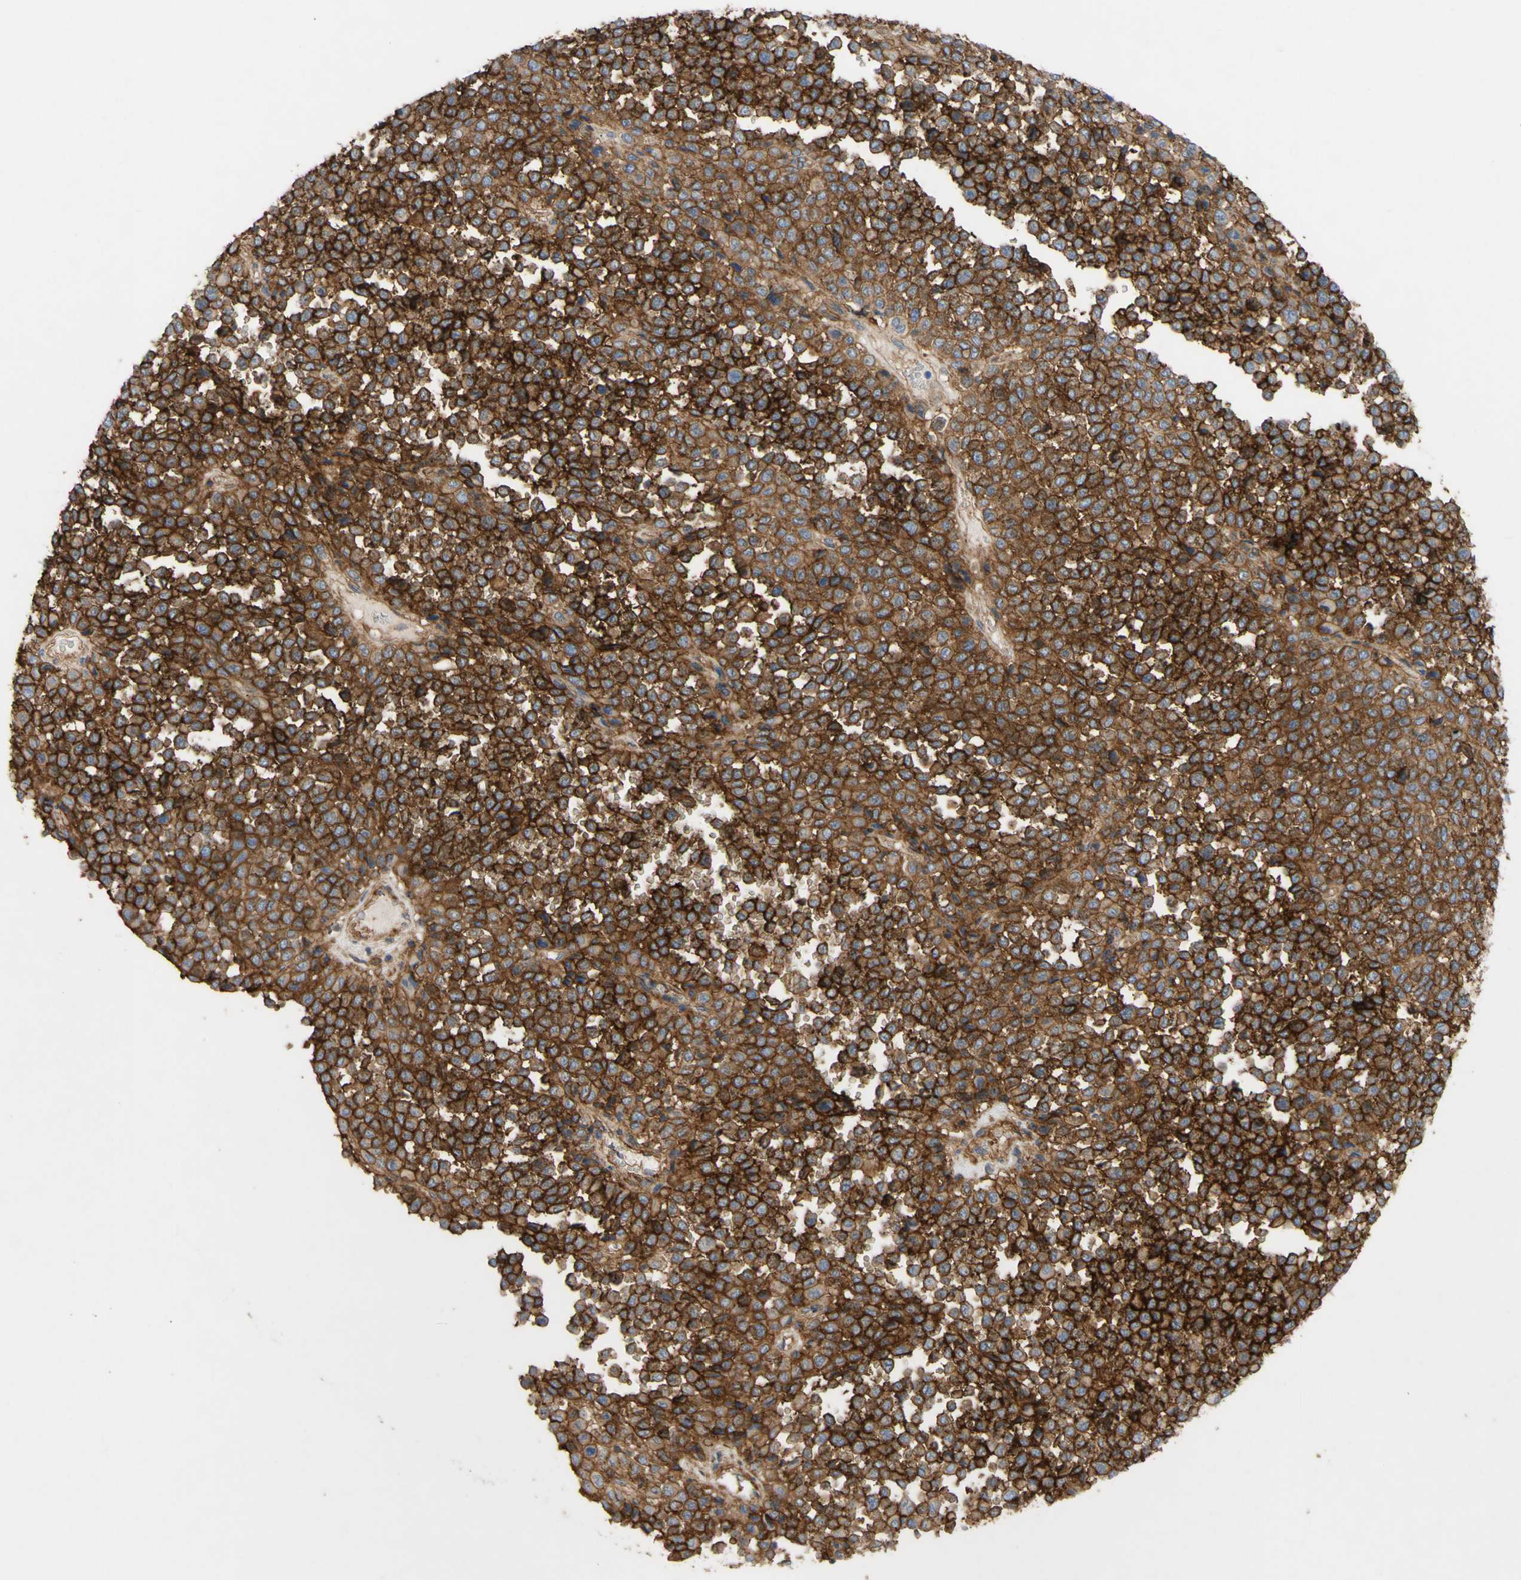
{"staining": {"intensity": "strong", "quantity": ">75%", "location": "cytoplasmic/membranous"}, "tissue": "melanoma", "cell_type": "Tumor cells", "image_type": "cancer", "snomed": [{"axis": "morphology", "description": "Malignant melanoma, Metastatic site"}, {"axis": "topography", "description": "Pancreas"}], "caption": "IHC (DAB) staining of human malignant melanoma (metastatic site) demonstrates strong cytoplasmic/membranous protein positivity in about >75% of tumor cells.", "gene": "ATP2A3", "patient": {"sex": "female", "age": 30}}